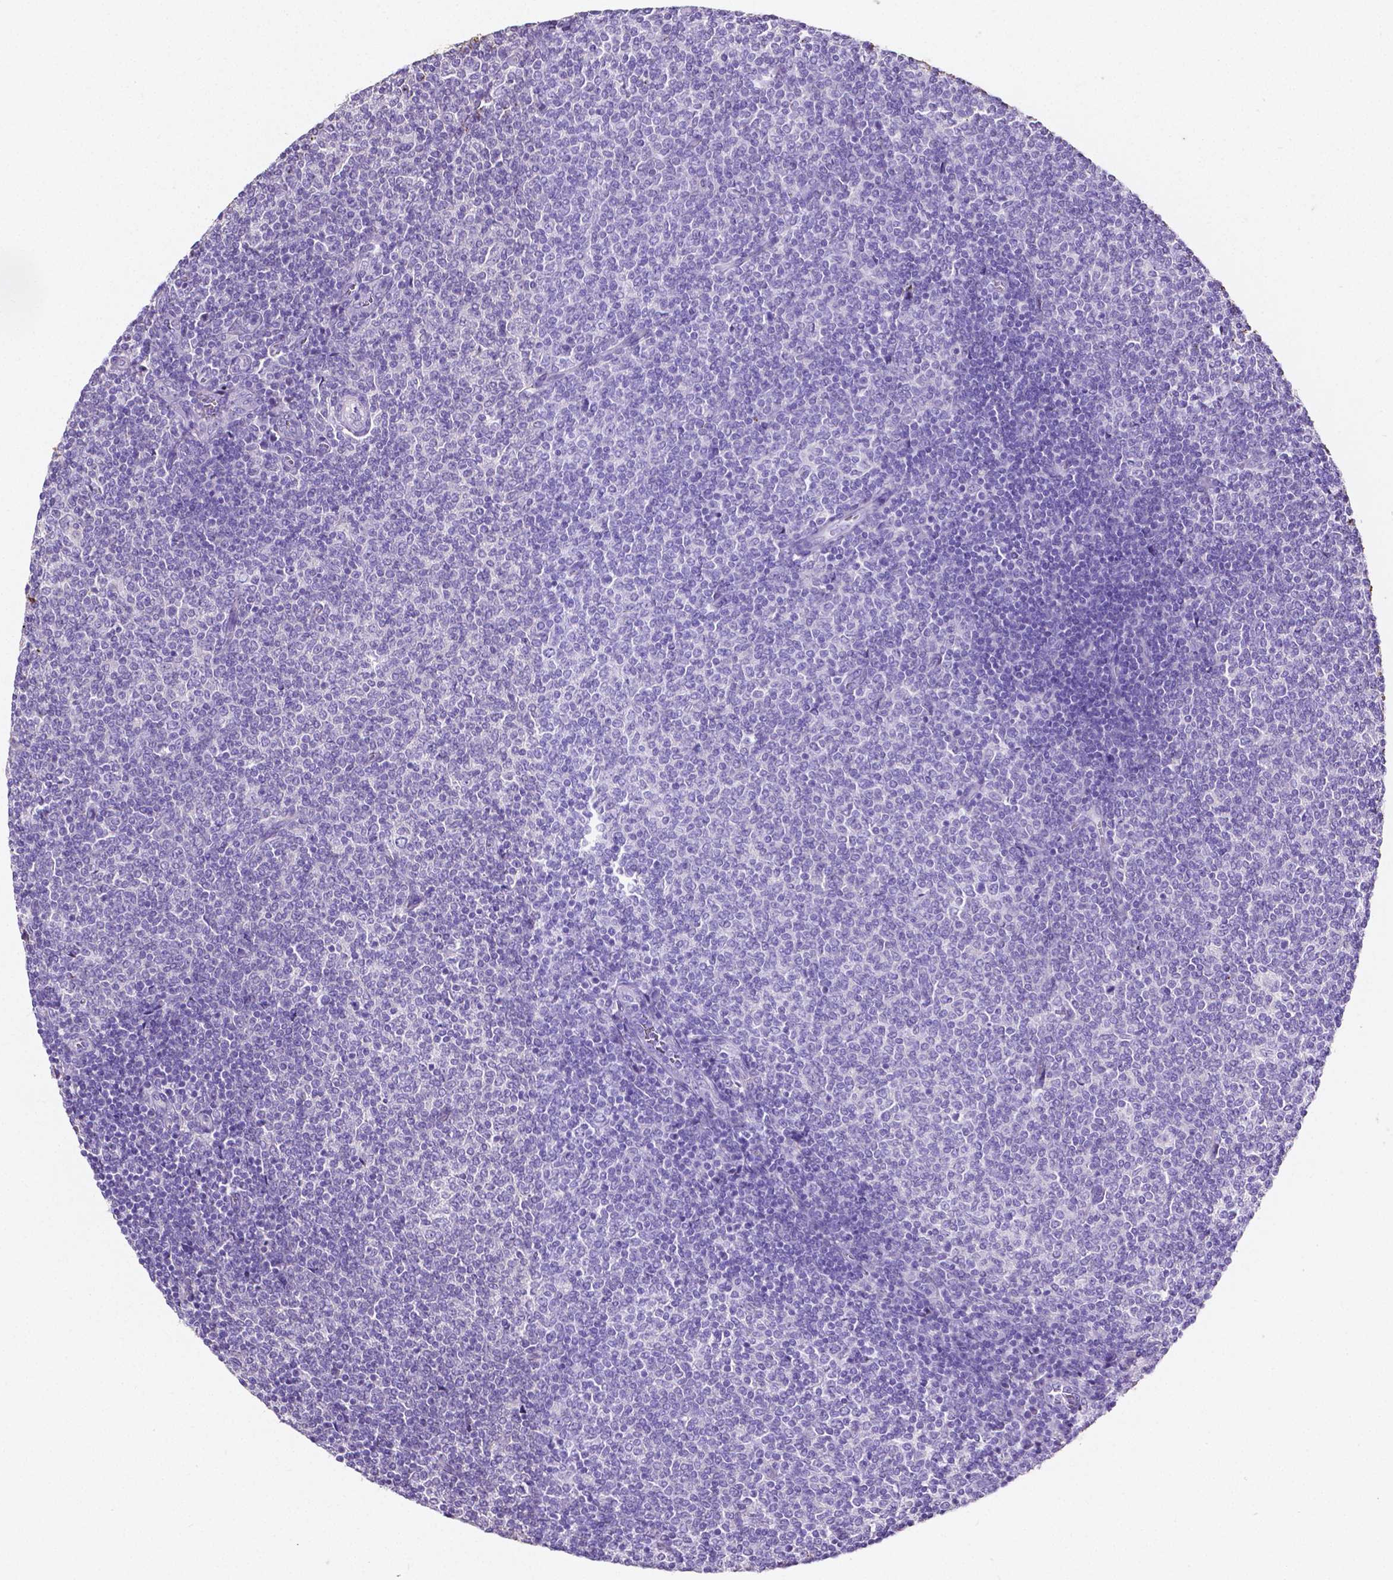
{"staining": {"intensity": "negative", "quantity": "none", "location": "none"}, "tissue": "lymphoma", "cell_type": "Tumor cells", "image_type": "cancer", "snomed": [{"axis": "morphology", "description": "Malignant lymphoma, non-Hodgkin's type, Low grade"}, {"axis": "topography", "description": "Lymph node"}], "caption": "Human lymphoma stained for a protein using immunohistochemistry (IHC) reveals no staining in tumor cells.", "gene": "SLC22A2", "patient": {"sex": "male", "age": 52}}